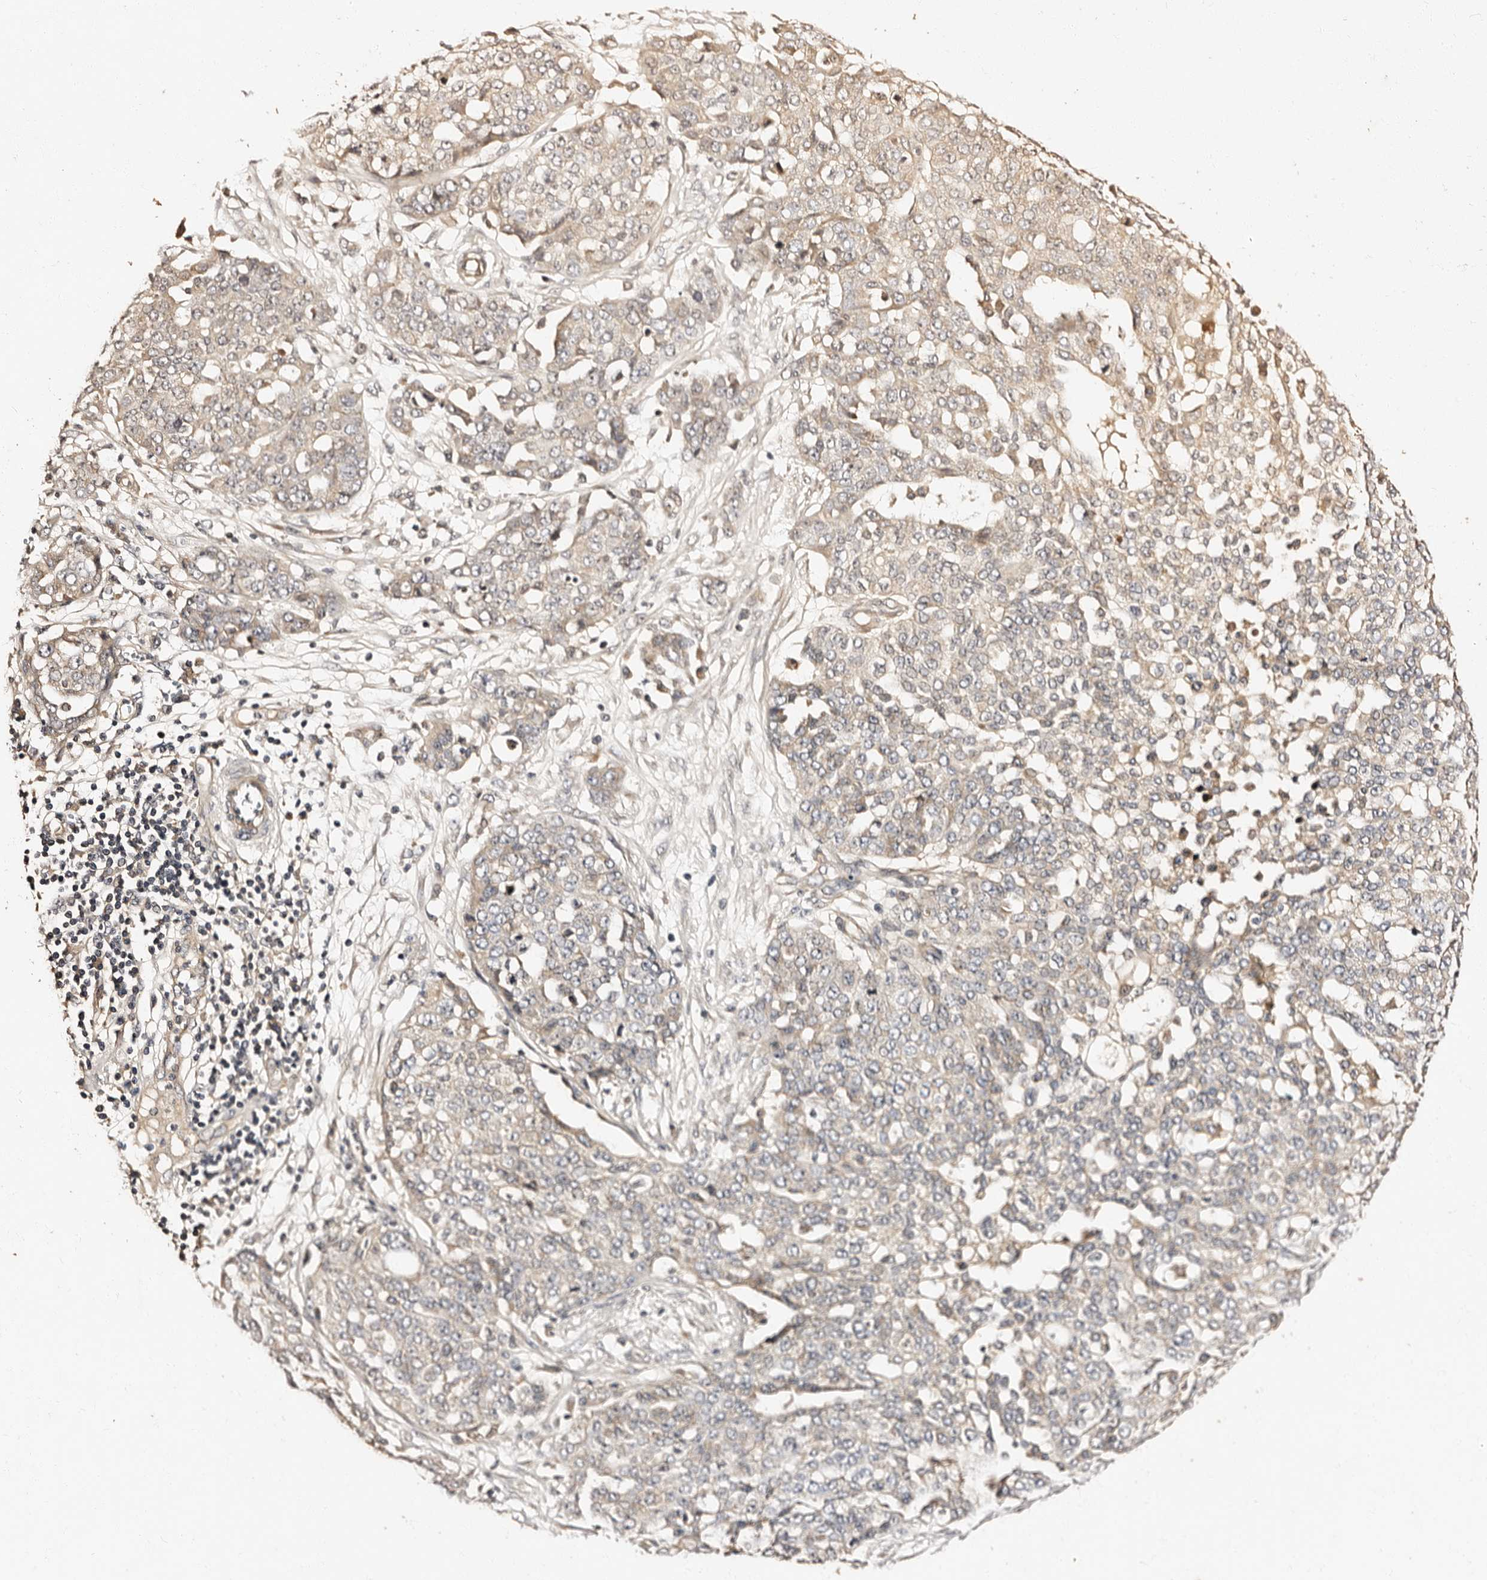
{"staining": {"intensity": "weak", "quantity": "<25%", "location": "cytoplasmic/membranous"}, "tissue": "ovarian cancer", "cell_type": "Tumor cells", "image_type": "cancer", "snomed": [{"axis": "morphology", "description": "Cystadenocarcinoma, serous, NOS"}, {"axis": "topography", "description": "Soft tissue"}, {"axis": "topography", "description": "Ovary"}], "caption": "Ovarian serous cystadenocarcinoma was stained to show a protein in brown. There is no significant positivity in tumor cells.", "gene": "ADCK5", "patient": {"sex": "female", "age": 57}}